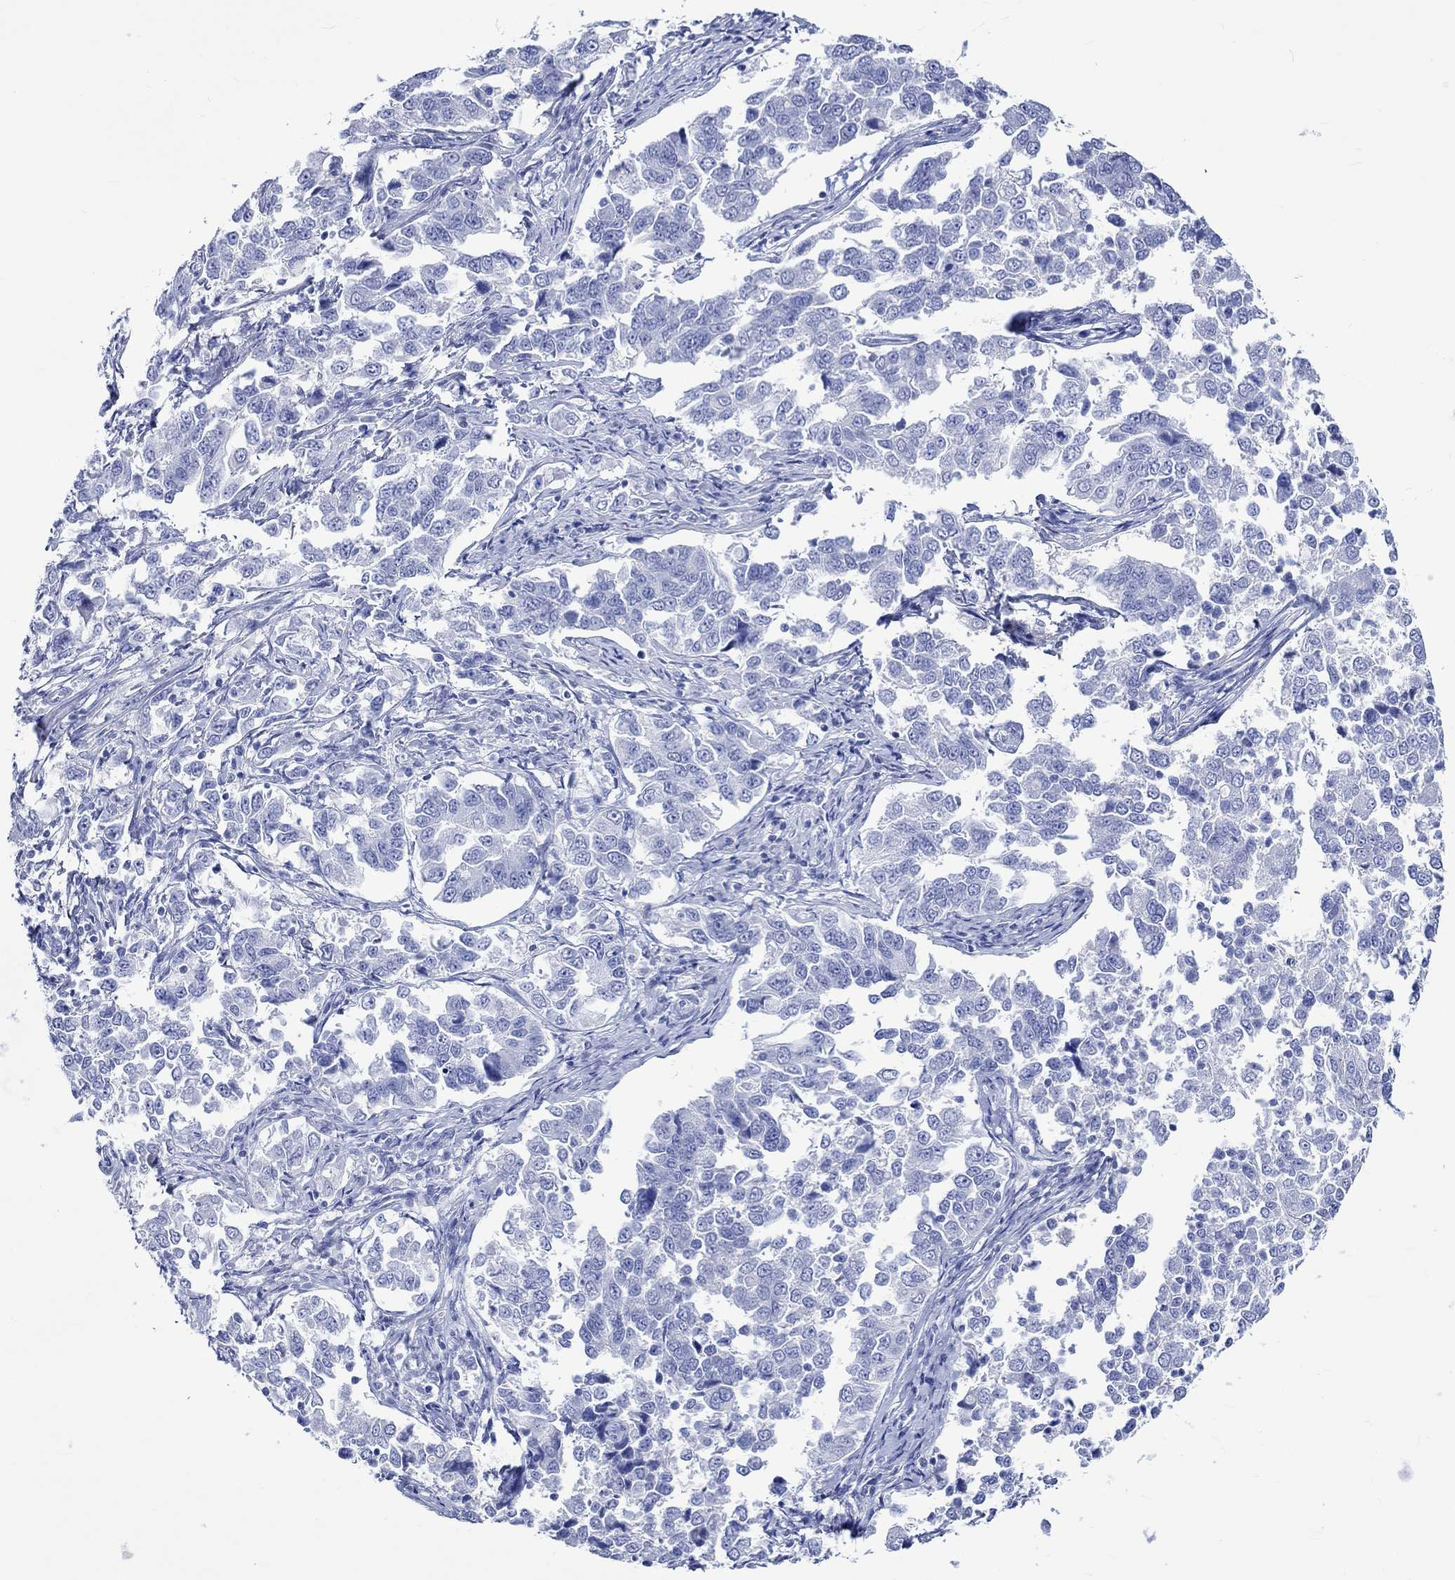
{"staining": {"intensity": "negative", "quantity": "none", "location": "none"}, "tissue": "endometrial cancer", "cell_type": "Tumor cells", "image_type": "cancer", "snomed": [{"axis": "morphology", "description": "Adenocarcinoma, NOS"}, {"axis": "topography", "description": "Endometrium"}], "caption": "IHC photomicrograph of adenocarcinoma (endometrial) stained for a protein (brown), which displays no positivity in tumor cells.", "gene": "CRYAB", "patient": {"sex": "female", "age": 43}}